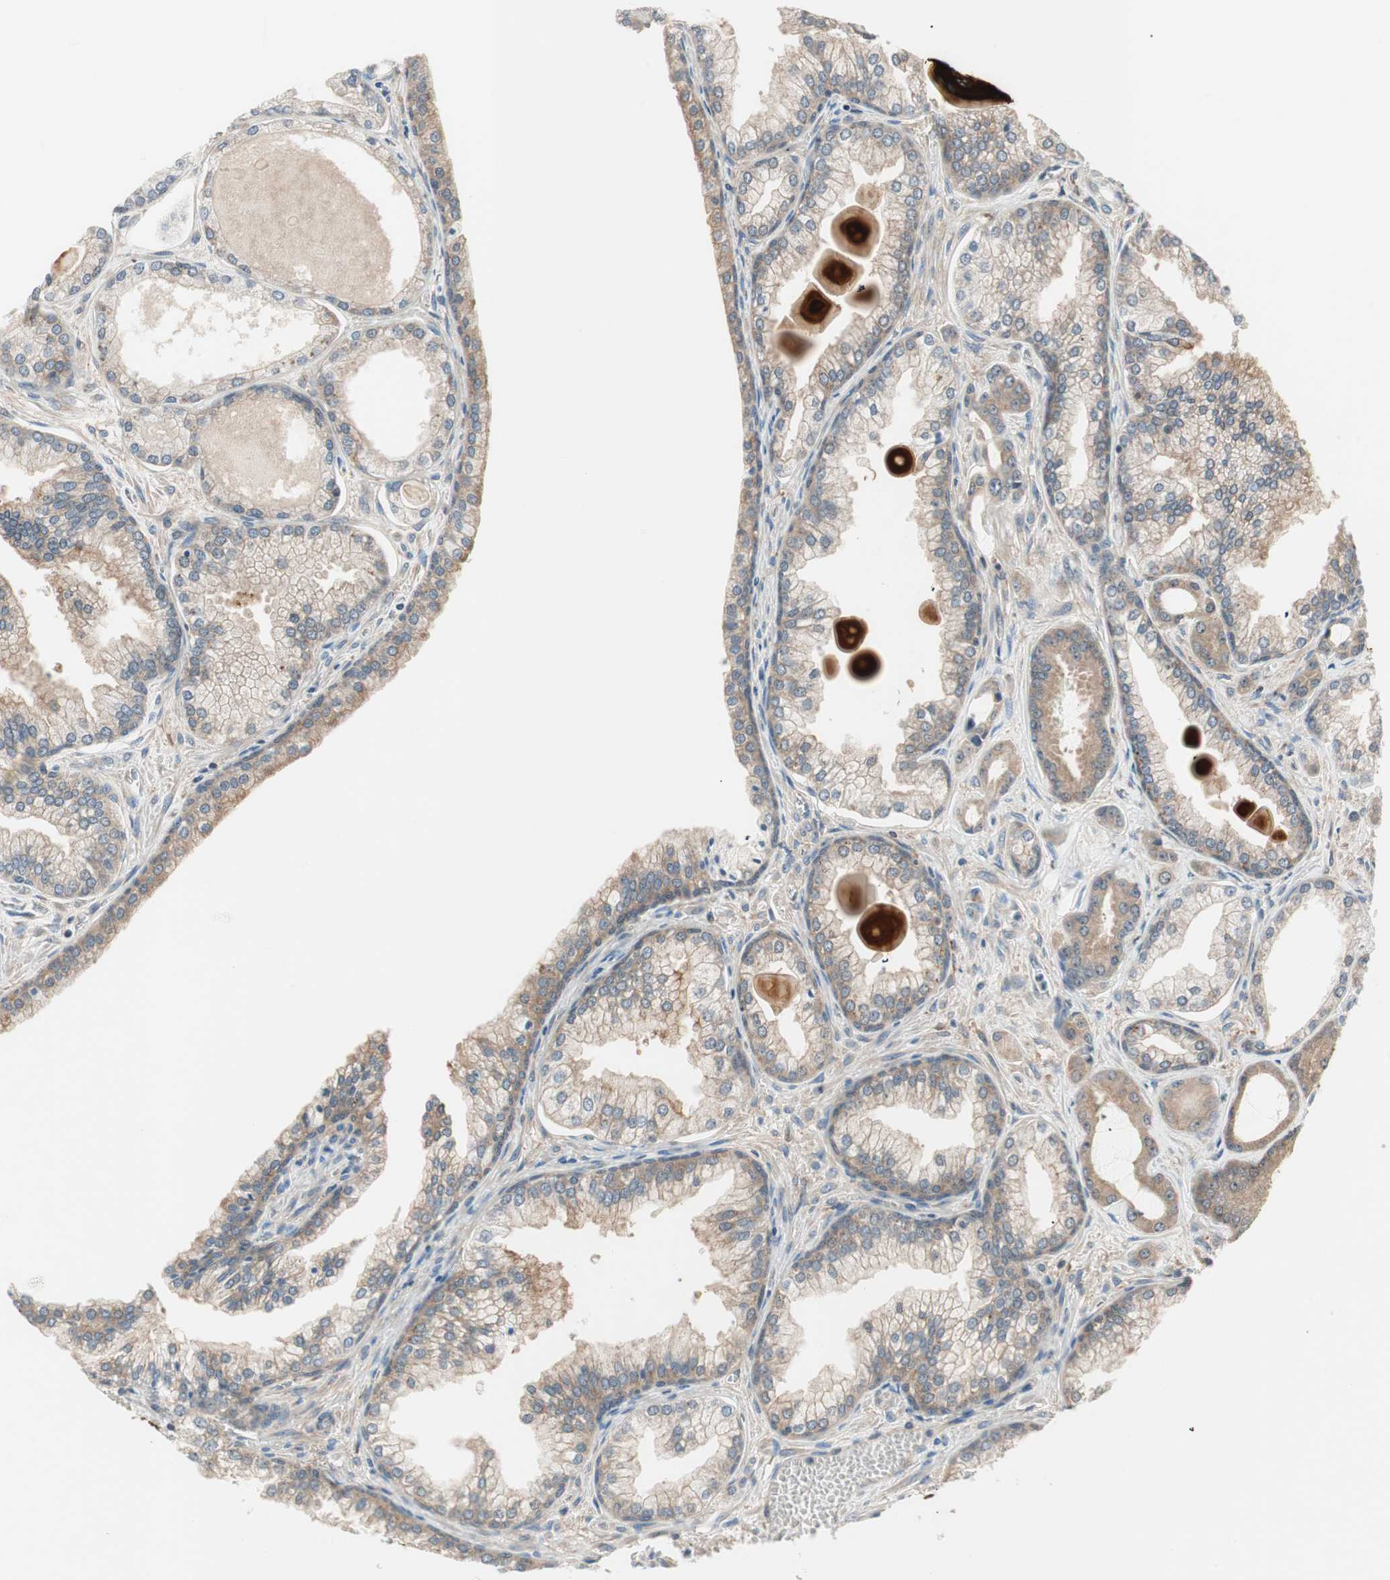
{"staining": {"intensity": "moderate", "quantity": "25%-75%", "location": "cytoplasmic/membranous"}, "tissue": "prostate cancer", "cell_type": "Tumor cells", "image_type": "cancer", "snomed": [{"axis": "morphology", "description": "Adenocarcinoma, Low grade"}, {"axis": "topography", "description": "Prostate"}], "caption": "IHC image of low-grade adenocarcinoma (prostate) stained for a protein (brown), which reveals medium levels of moderate cytoplasmic/membranous expression in approximately 25%-75% of tumor cells.", "gene": "GALT", "patient": {"sex": "male", "age": 59}}